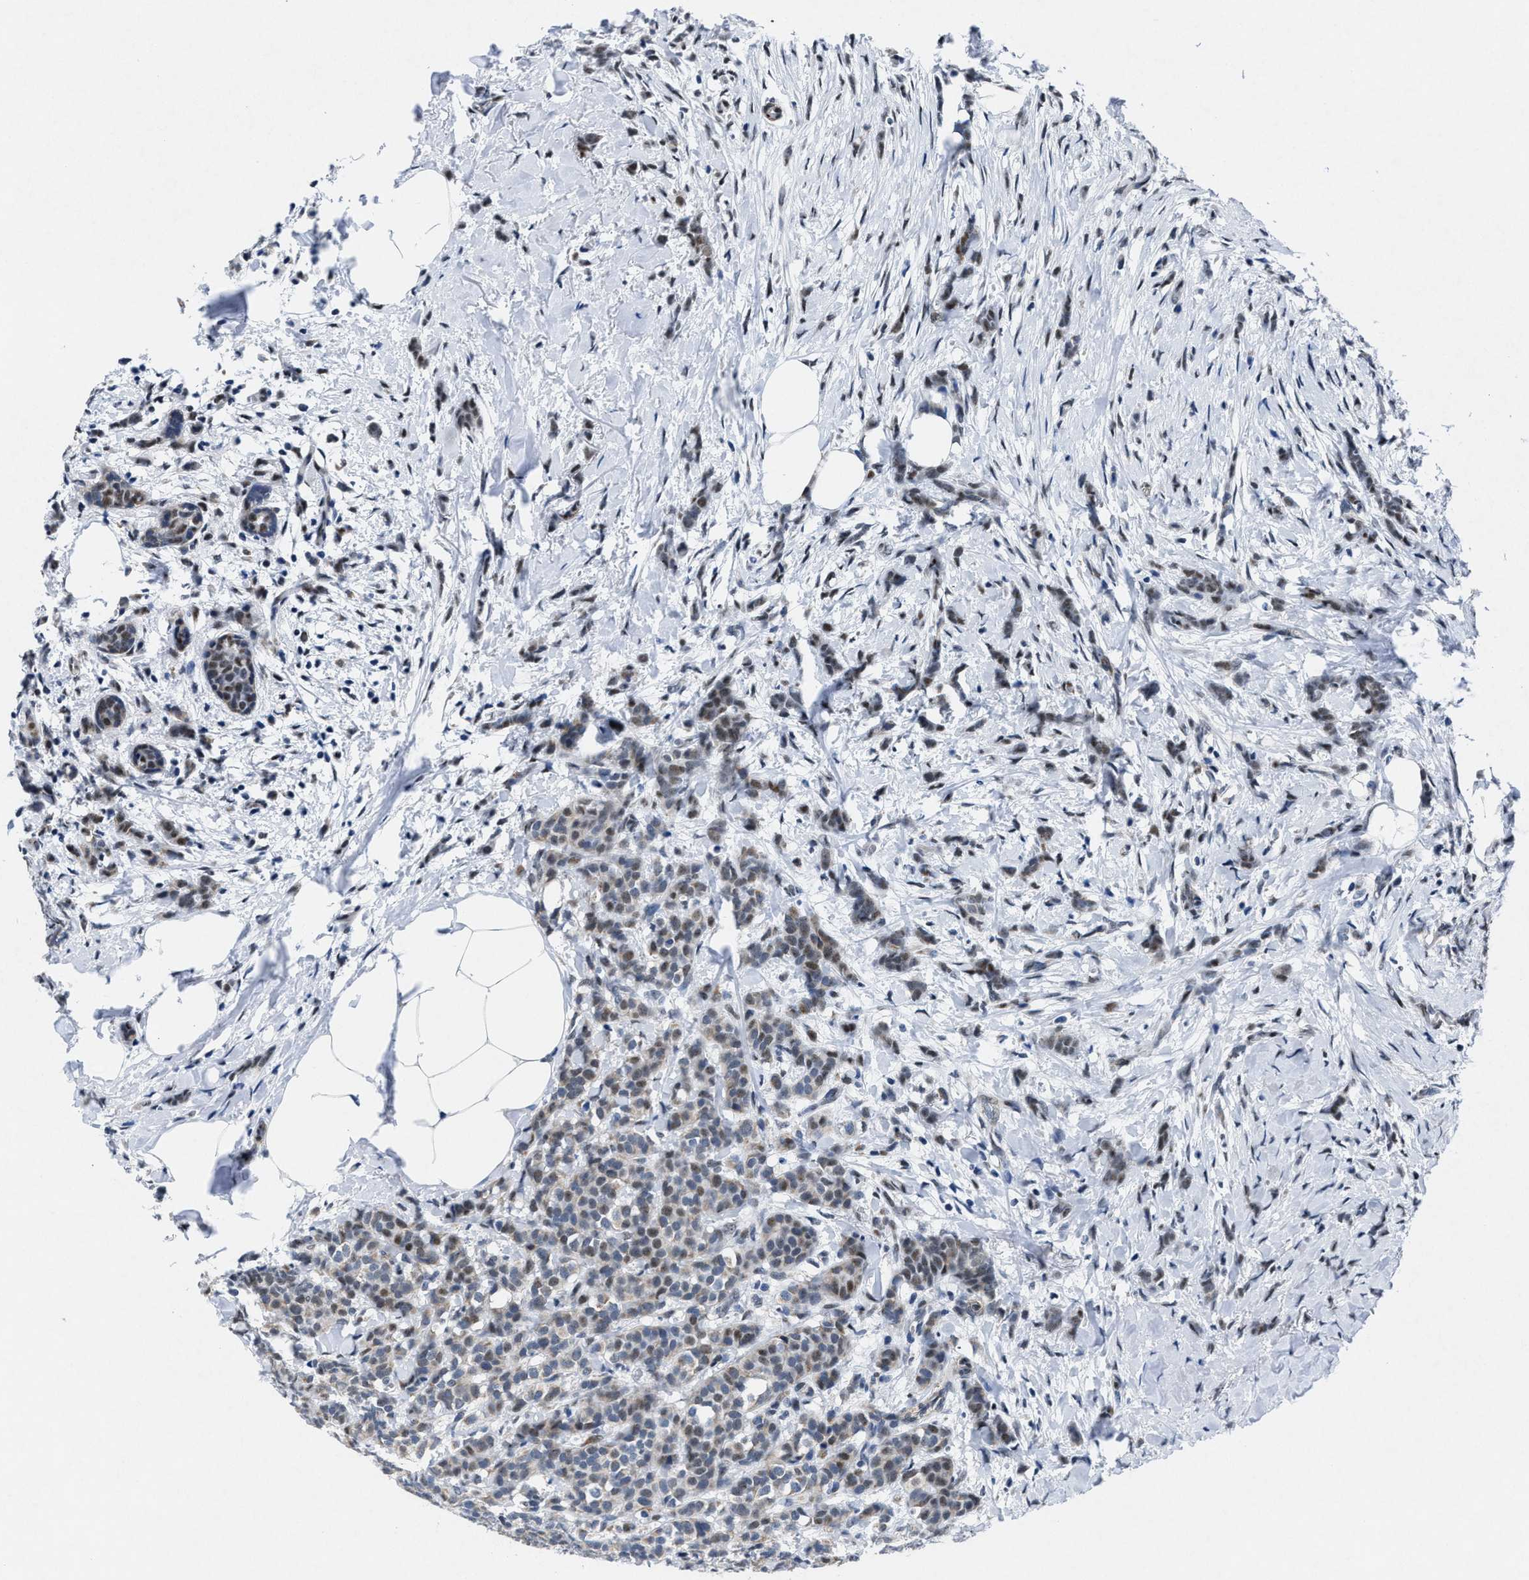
{"staining": {"intensity": "weak", "quantity": "<25%", "location": "nuclear"}, "tissue": "breast cancer", "cell_type": "Tumor cells", "image_type": "cancer", "snomed": [{"axis": "morphology", "description": "Lobular carcinoma, in situ"}, {"axis": "morphology", "description": "Lobular carcinoma"}, {"axis": "topography", "description": "Breast"}], "caption": "Tumor cells show no significant protein expression in lobular carcinoma (breast).", "gene": "ID3", "patient": {"sex": "female", "age": 41}}